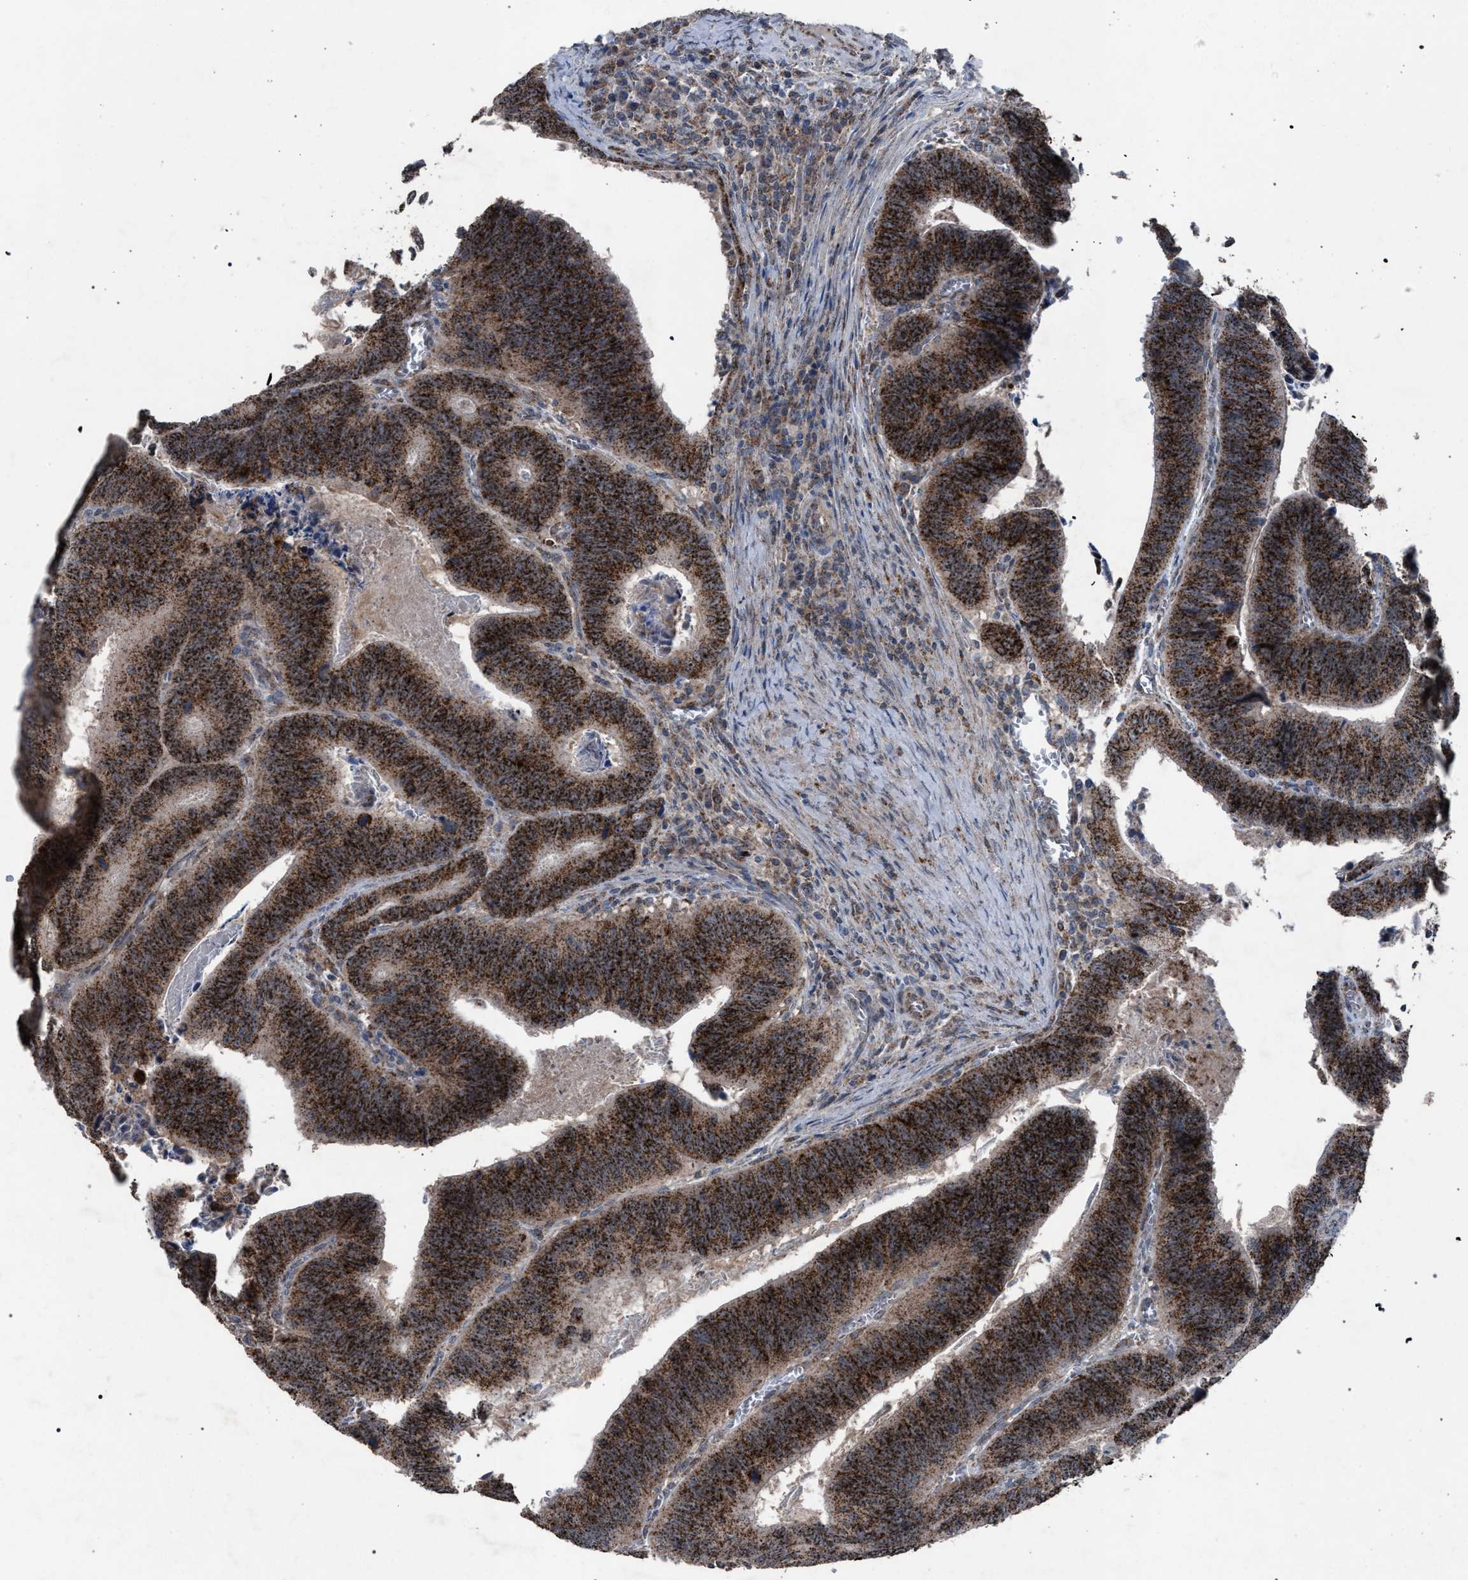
{"staining": {"intensity": "strong", "quantity": ">75%", "location": "cytoplasmic/membranous"}, "tissue": "colorectal cancer", "cell_type": "Tumor cells", "image_type": "cancer", "snomed": [{"axis": "morphology", "description": "Inflammation, NOS"}, {"axis": "morphology", "description": "Adenocarcinoma, NOS"}, {"axis": "topography", "description": "Colon"}], "caption": "Tumor cells demonstrate strong cytoplasmic/membranous expression in about >75% of cells in colorectal adenocarcinoma.", "gene": "HSD17B4", "patient": {"sex": "male", "age": 72}}